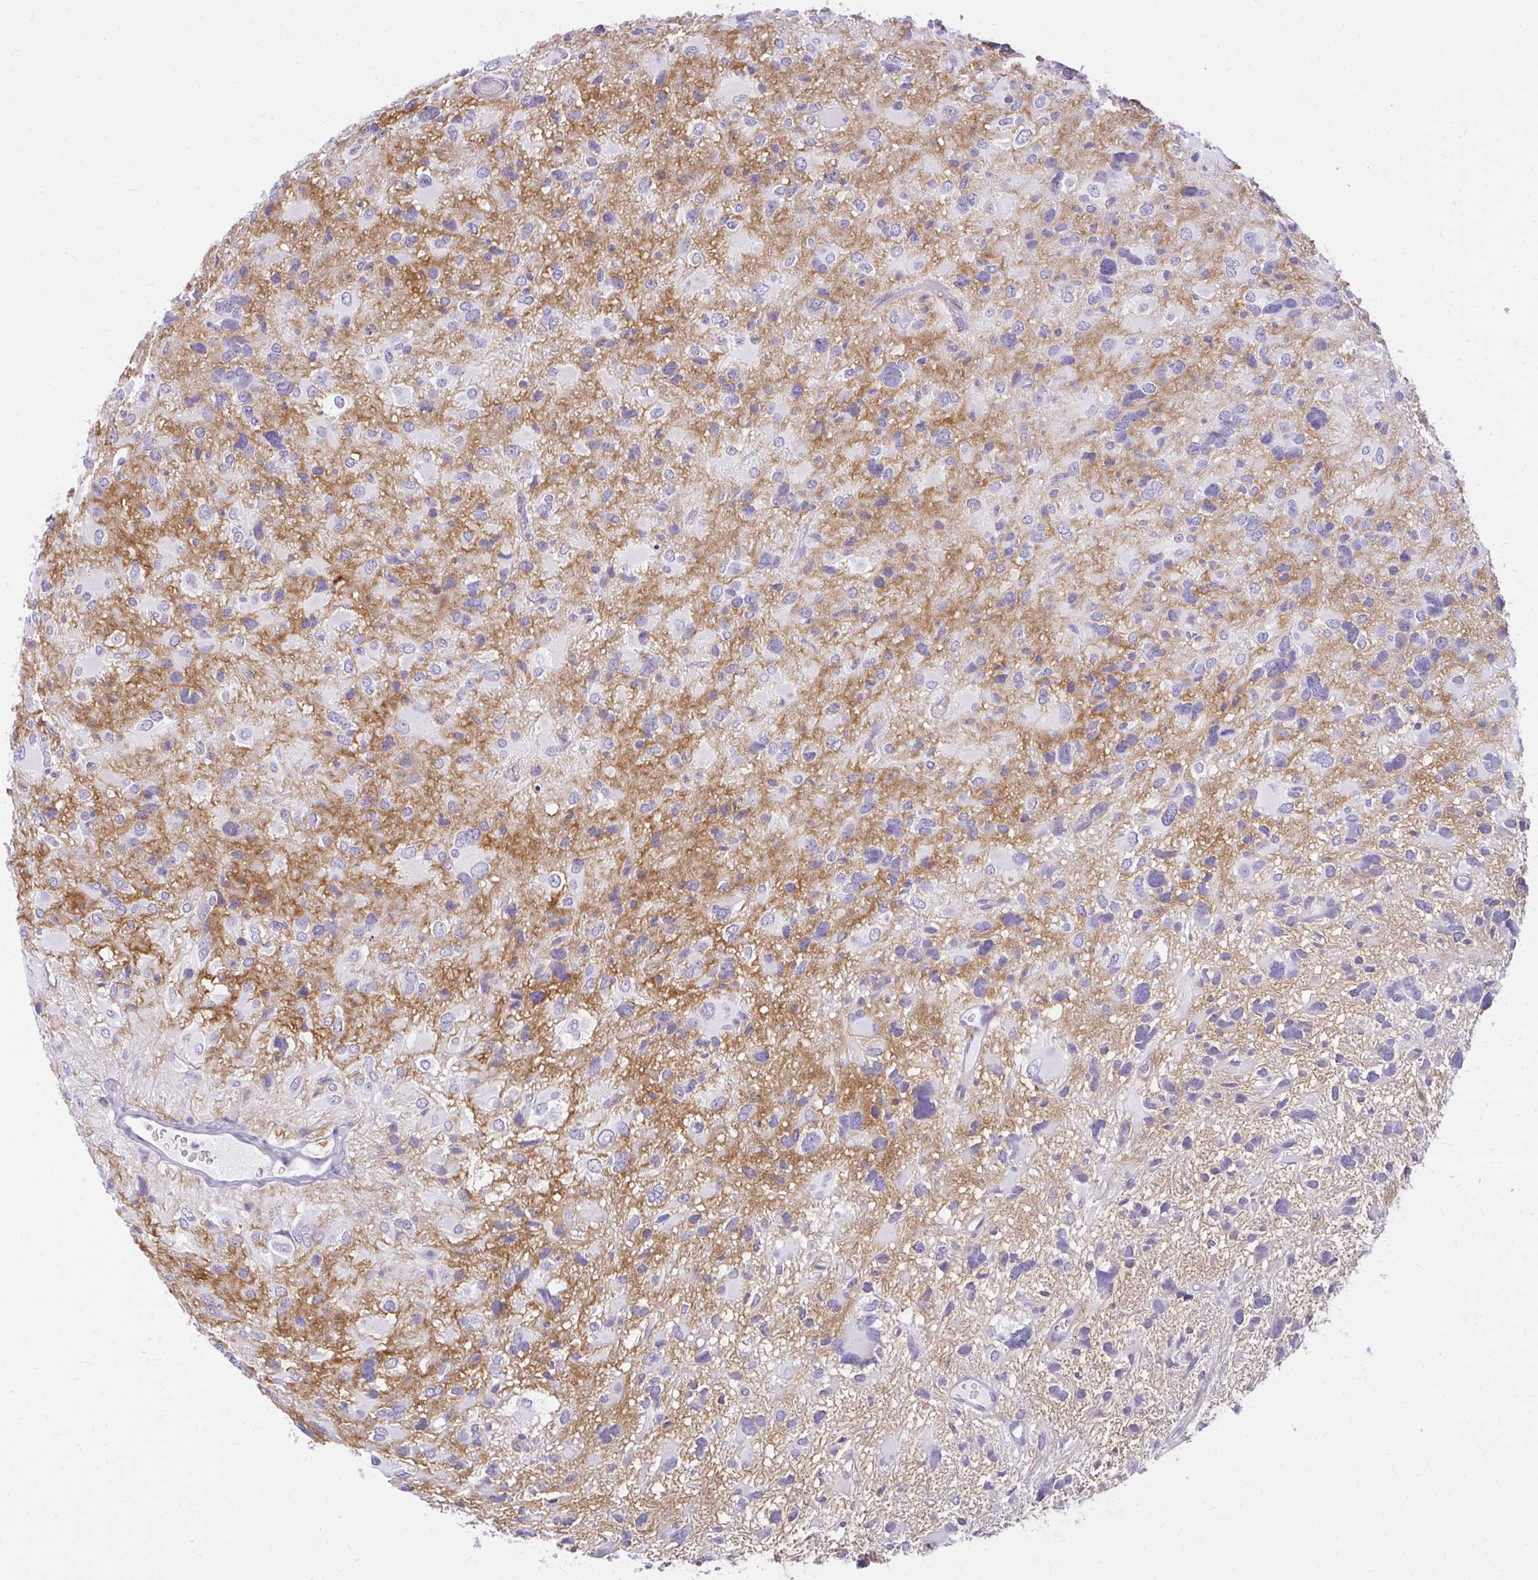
{"staining": {"intensity": "negative", "quantity": "none", "location": "none"}, "tissue": "glioma", "cell_type": "Tumor cells", "image_type": "cancer", "snomed": [{"axis": "morphology", "description": "Glioma, malignant, High grade"}, {"axis": "topography", "description": "Brain"}], "caption": "Immunohistochemical staining of glioma demonstrates no significant staining in tumor cells.", "gene": "PRAP1", "patient": {"sex": "female", "age": 11}}